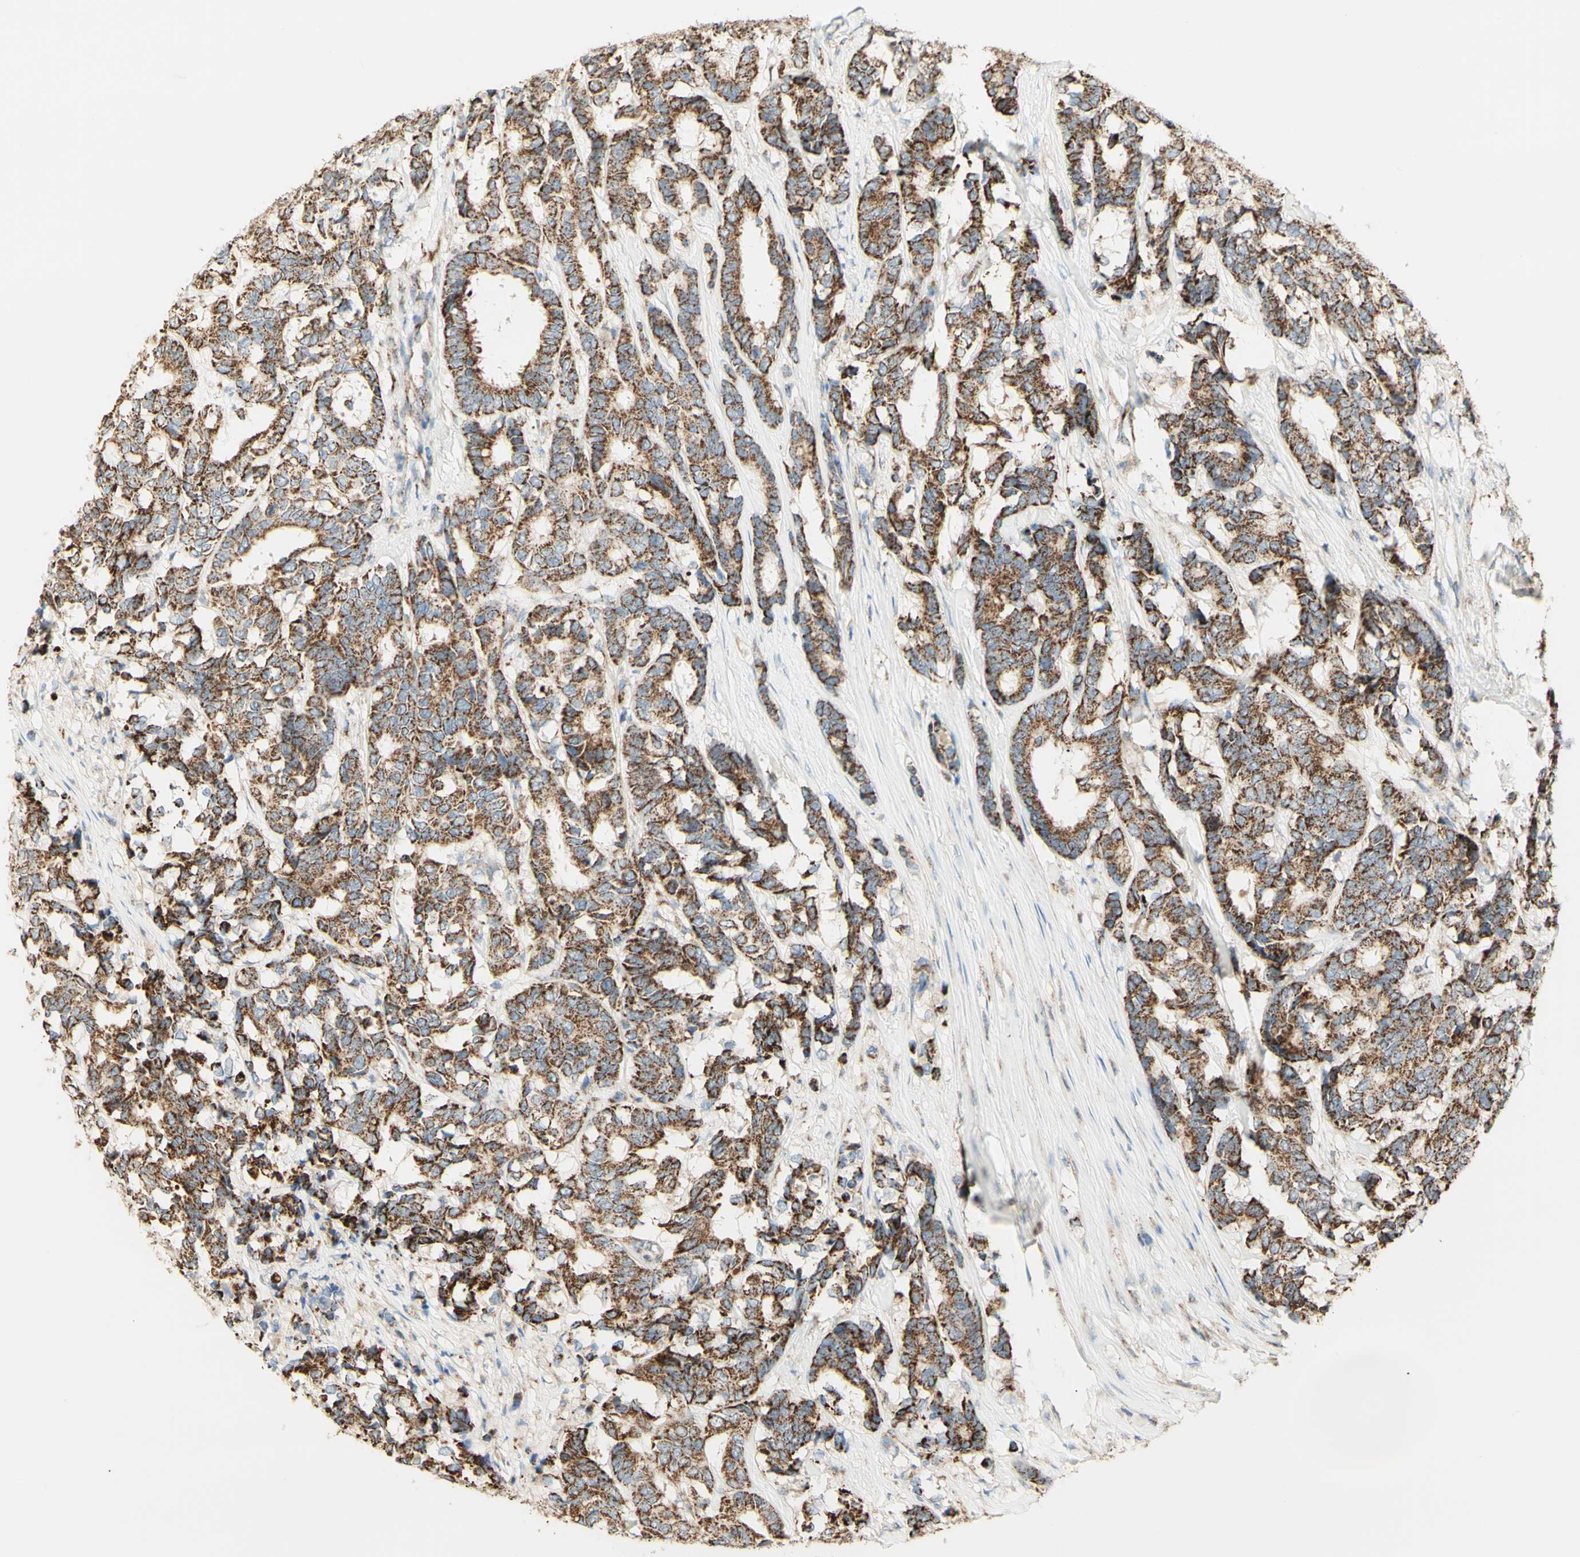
{"staining": {"intensity": "moderate", "quantity": ">75%", "location": "cytoplasmic/membranous"}, "tissue": "breast cancer", "cell_type": "Tumor cells", "image_type": "cancer", "snomed": [{"axis": "morphology", "description": "Duct carcinoma"}, {"axis": "topography", "description": "Breast"}], "caption": "Immunohistochemistry (IHC) of human breast cancer shows medium levels of moderate cytoplasmic/membranous positivity in about >75% of tumor cells. The protein is stained brown, and the nuclei are stained in blue (DAB IHC with brightfield microscopy, high magnification).", "gene": "LETM1", "patient": {"sex": "female", "age": 87}}